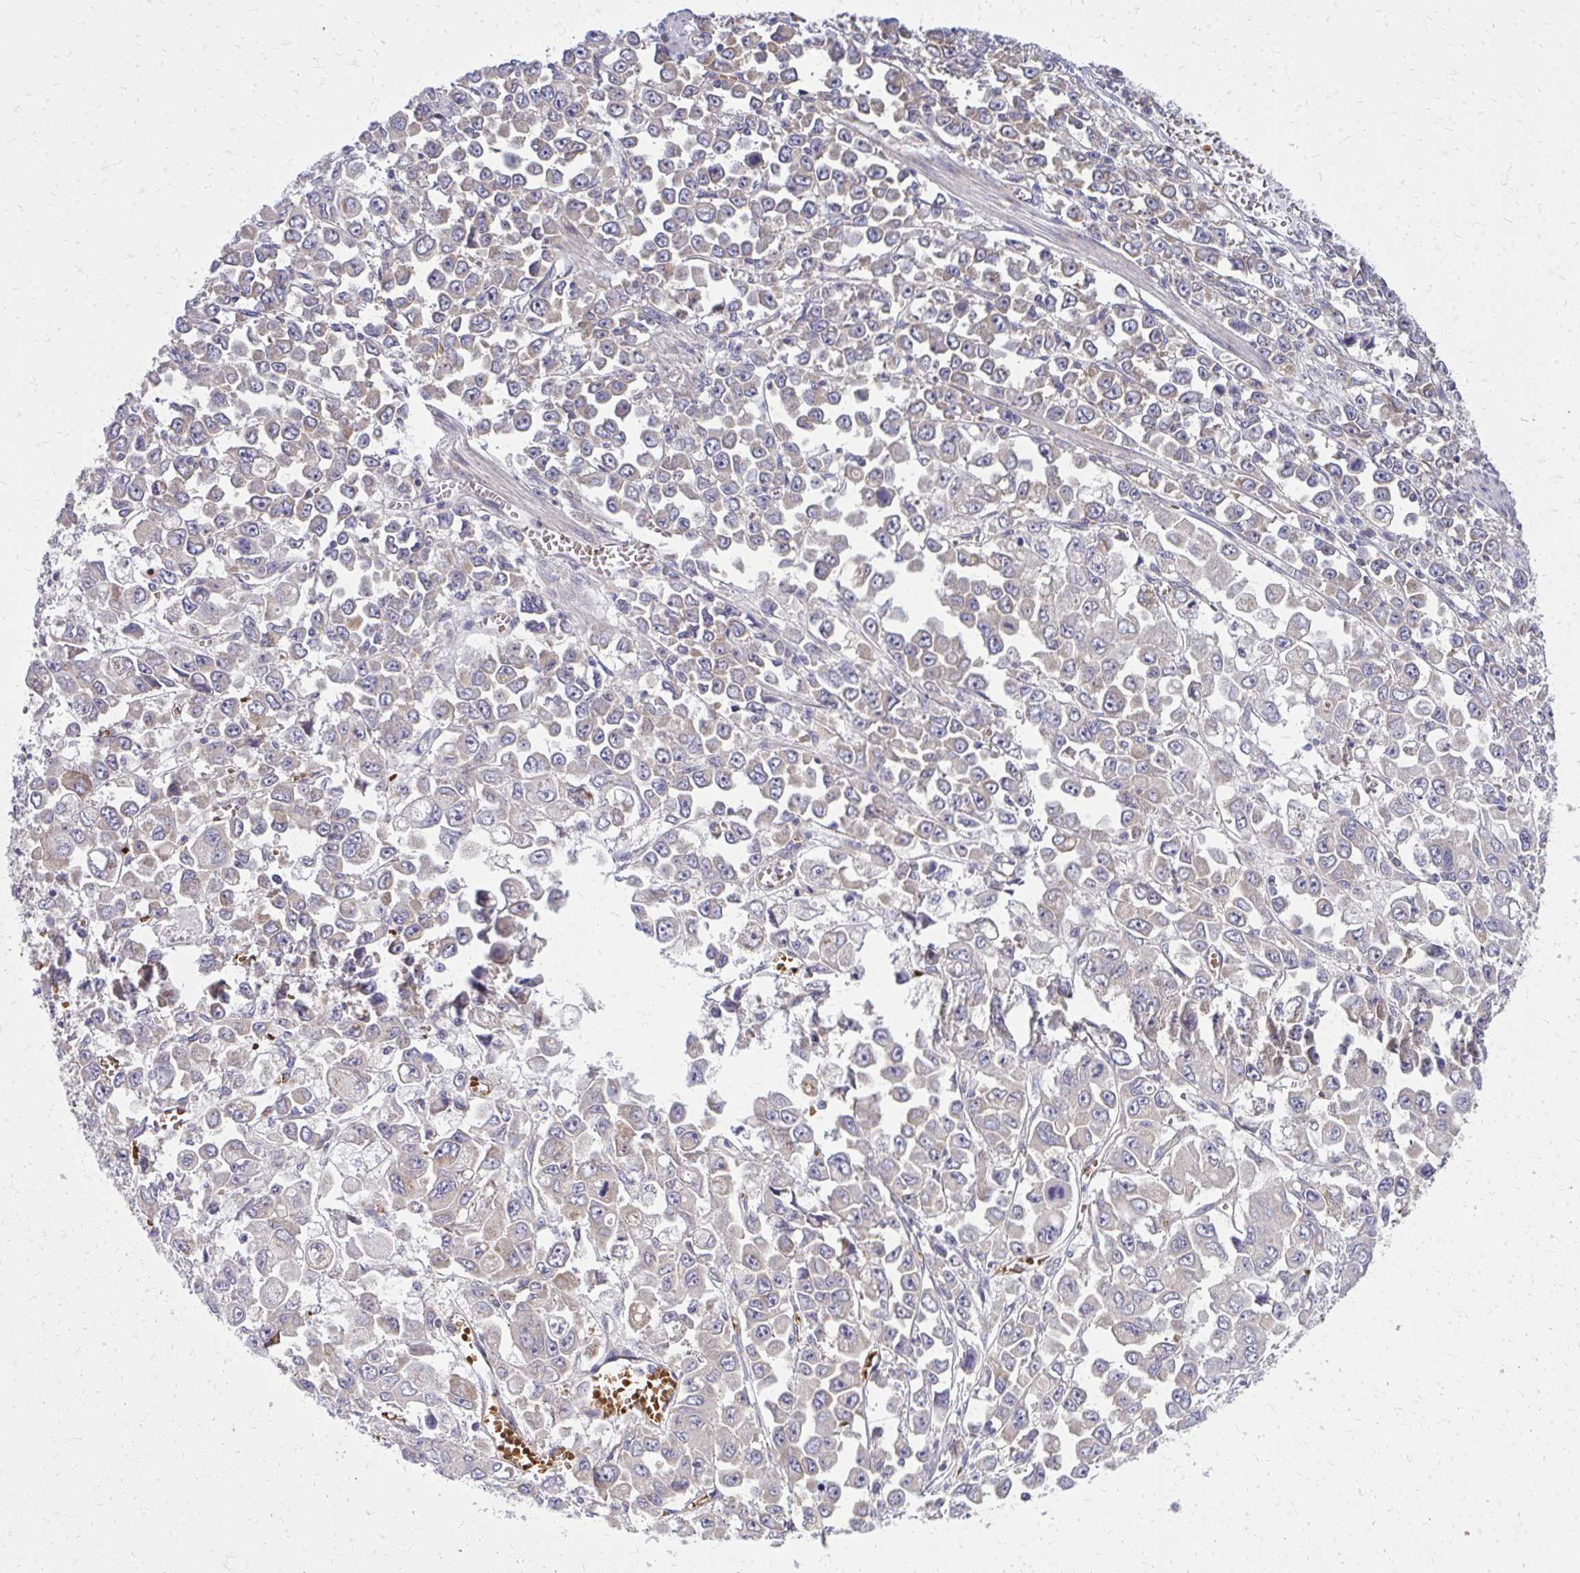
{"staining": {"intensity": "weak", "quantity": "<25%", "location": "cytoplasmic/membranous"}, "tissue": "stomach cancer", "cell_type": "Tumor cells", "image_type": "cancer", "snomed": [{"axis": "morphology", "description": "Adenocarcinoma, NOS"}, {"axis": "topography", "description": "Stomach, upper"}], "caption": "Immunohistochemical staining of stomach cancer displays no significant positivity in tumor cells.", "gene": "PDK4", "patient": {"sex": "male", "age": 70}}